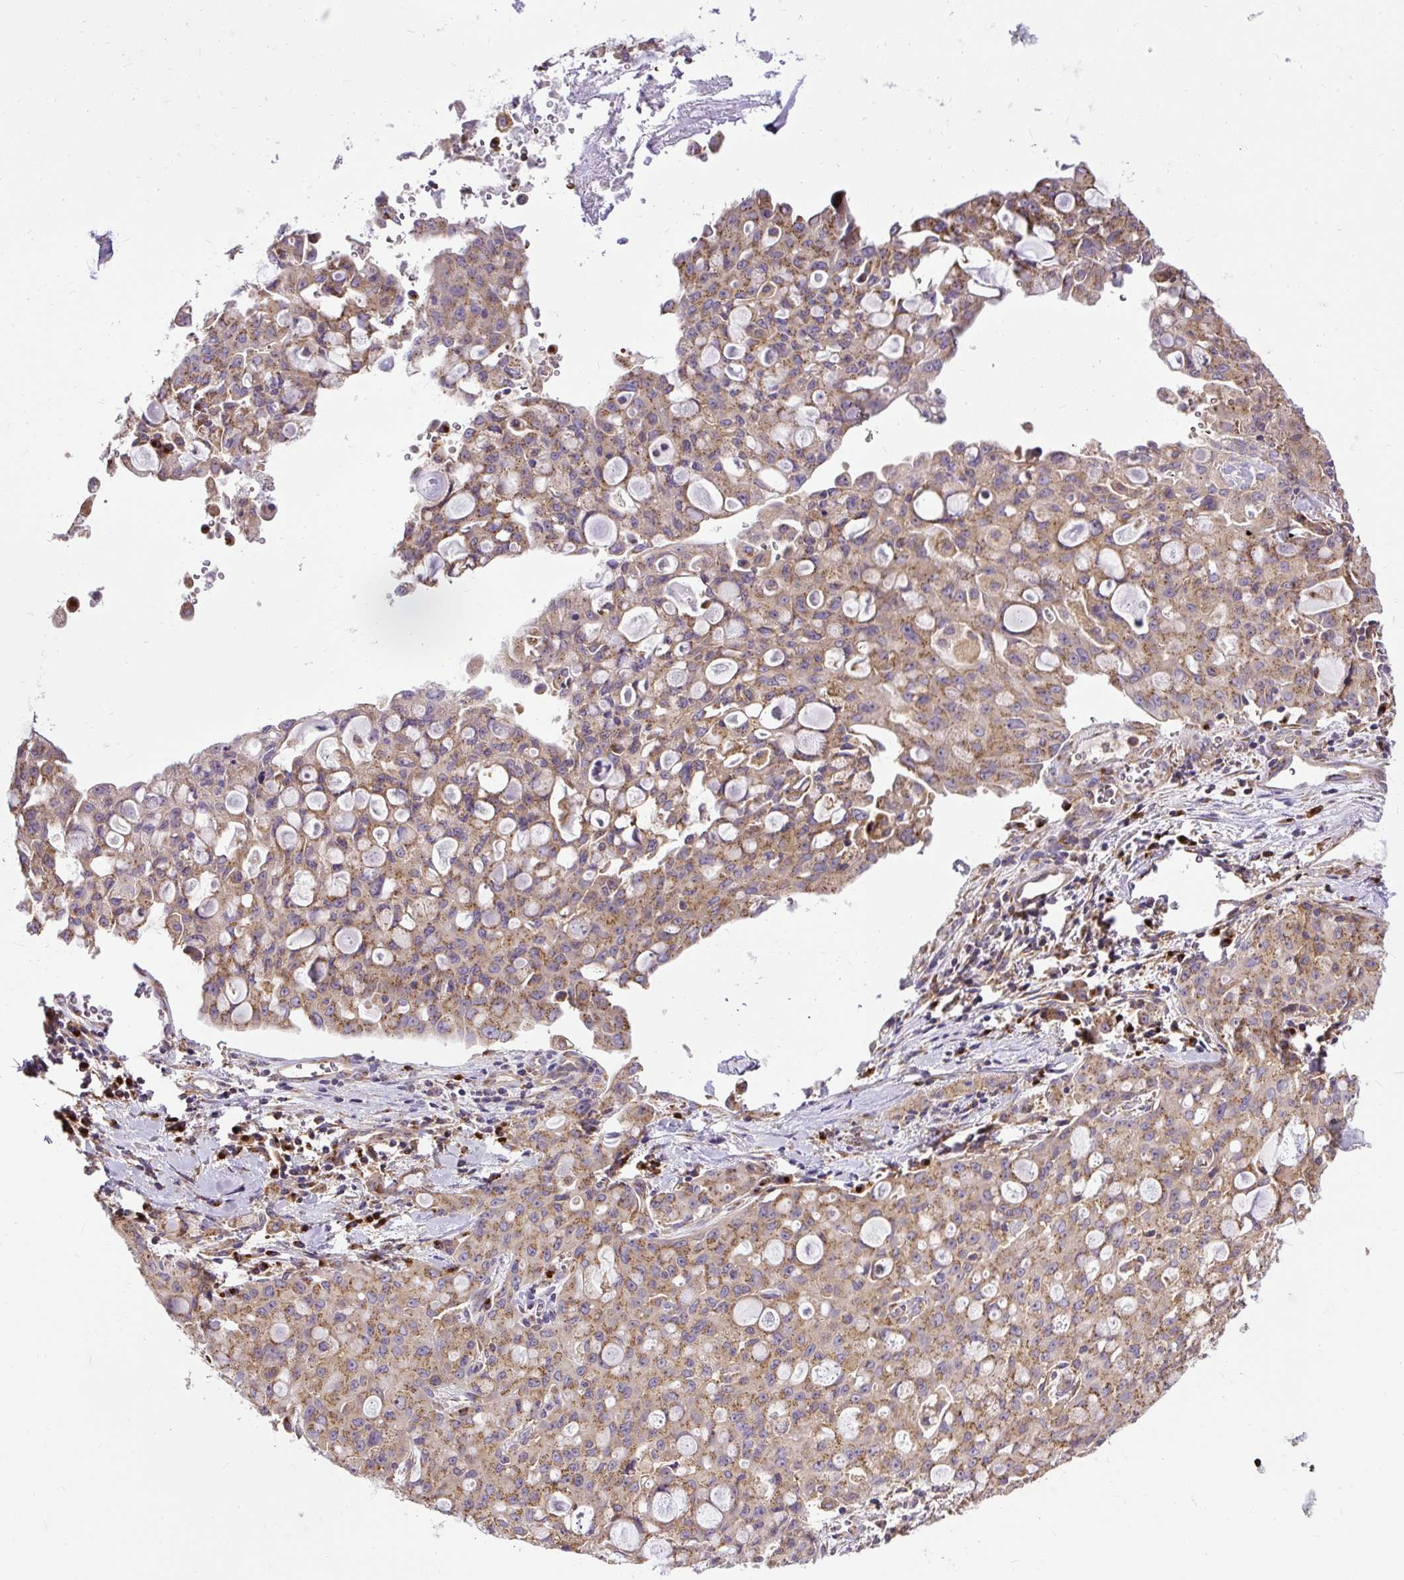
{"staining": {"intensity": "moderate", "quantity": ">75%", "location": "cytoplasmic/membranous"}, "tissue": "lung cancer", "cell_type": "Tumor cells", "image_type": "cancer", "snomed": [{"axis": "morphology", "description": "Adenocarcinoma, NOS"}, {"axis": "topography", "description": "Lung"}], "caption": "Lung cancer was stained to show a protein in brown. There is medium levels of moderate cytoplasmic/membranous positivity in about >75% of tumor cells.", "gene": "SMC4", "patient": {"sex": "female", "age": 44}}